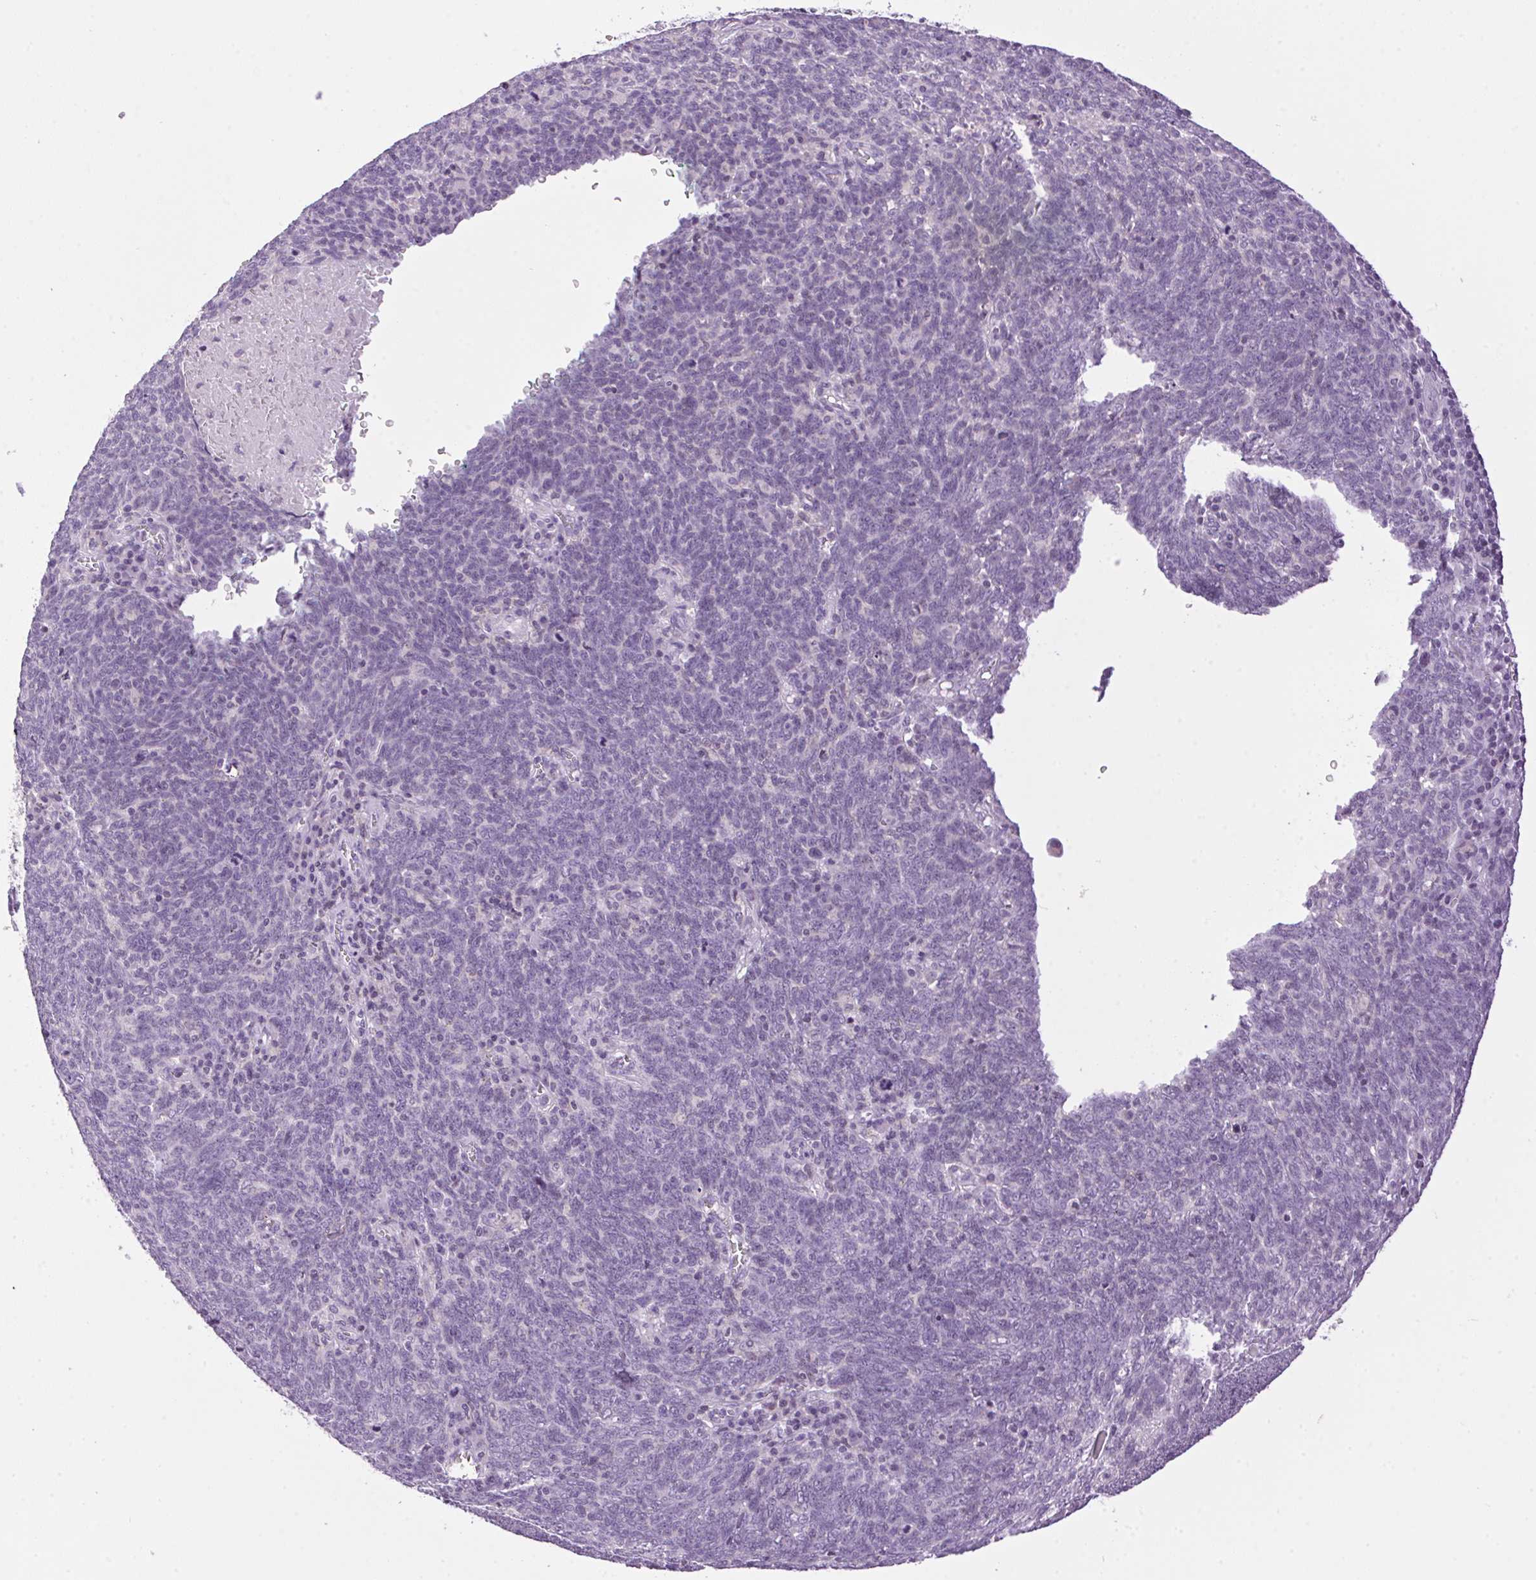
{"staining": {"intensity": "negative", "quantity": "none", "location": "none"}, "tissue": "lung cancer", "cell_type": "Tumor cells", "image_type": "cancer", "snomed": [{"axis": "morphology", "description": "Squamous cell carcinoma, NOS"}, {"axis": "topography", "description": "Lung"}], "caption": "High magnification brightfield microscopy of lung cancer (squamous cell carcinoma) stained with DAB (3,3'-diaminobenzidine) (brown) and counterstained with hematoxylin (blue): tumor cells show no significant positivity. The staining is performed using DAB brown chromogen with nuclei counter-stained in using hematoxylin.", "gene": "TMEM88B", "patient": {"sex": "female", "age": 72}}